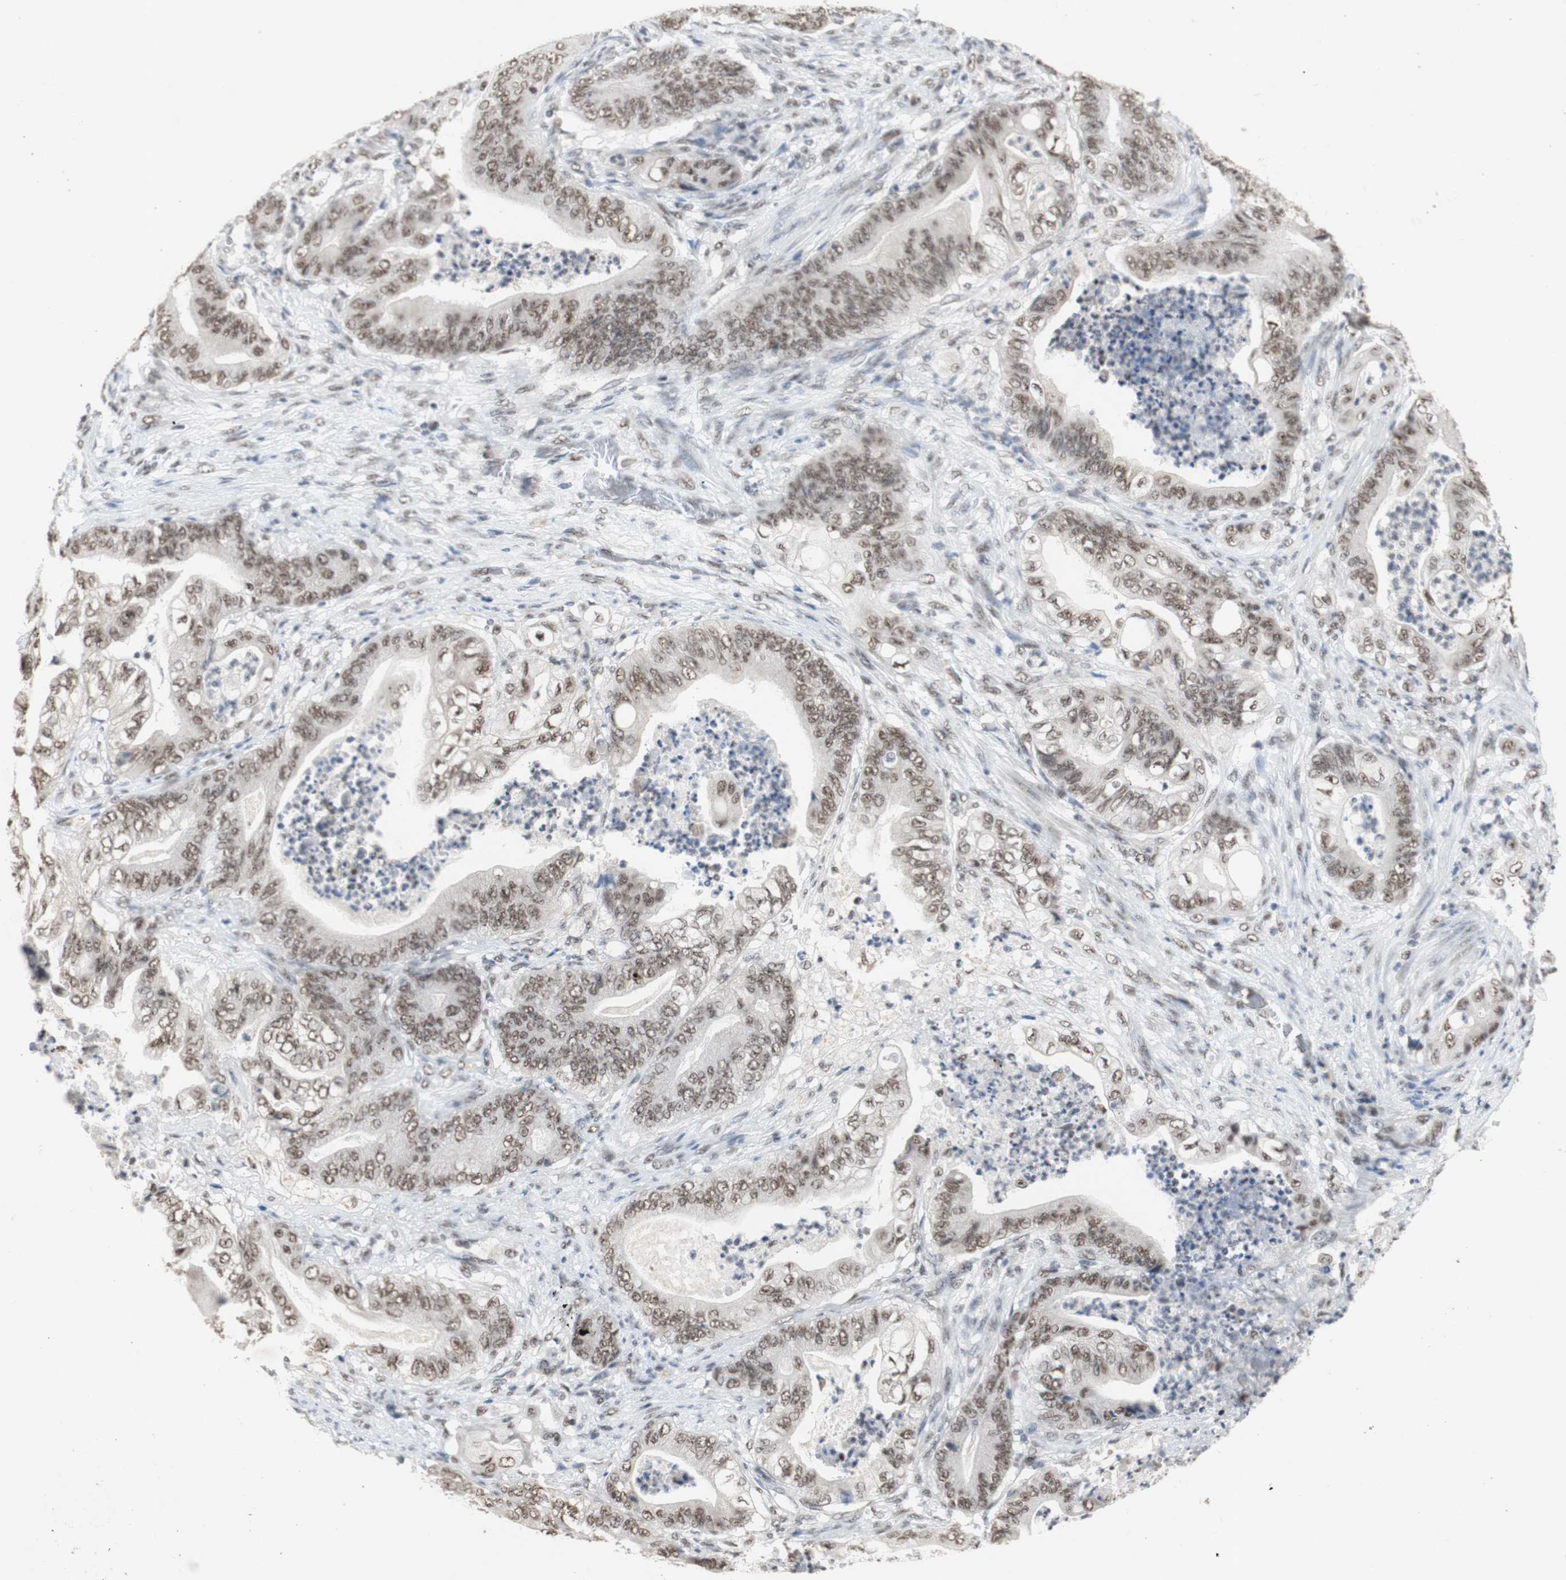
{"staining": {"intensity": "moderate", "quantity": ">75%", "location": "nuclear"}, "tissue": "stomach cancer", "cell_type": "Tumor cells", "image_type": "cancer", "snomed": [{"axis": "morphology", "description": "Adenocarcinoma, NOS"}, {"axis": "topography", "description": "Stomach"}], "caption": "Stomach cancer (adenocarcinoma) stained for a protein (brown) reveals moderate nuclear positive positivity in about >75% of tumor cells.", "gene": "SNRPB", "patient": {"sex": "female", "age": 73}}